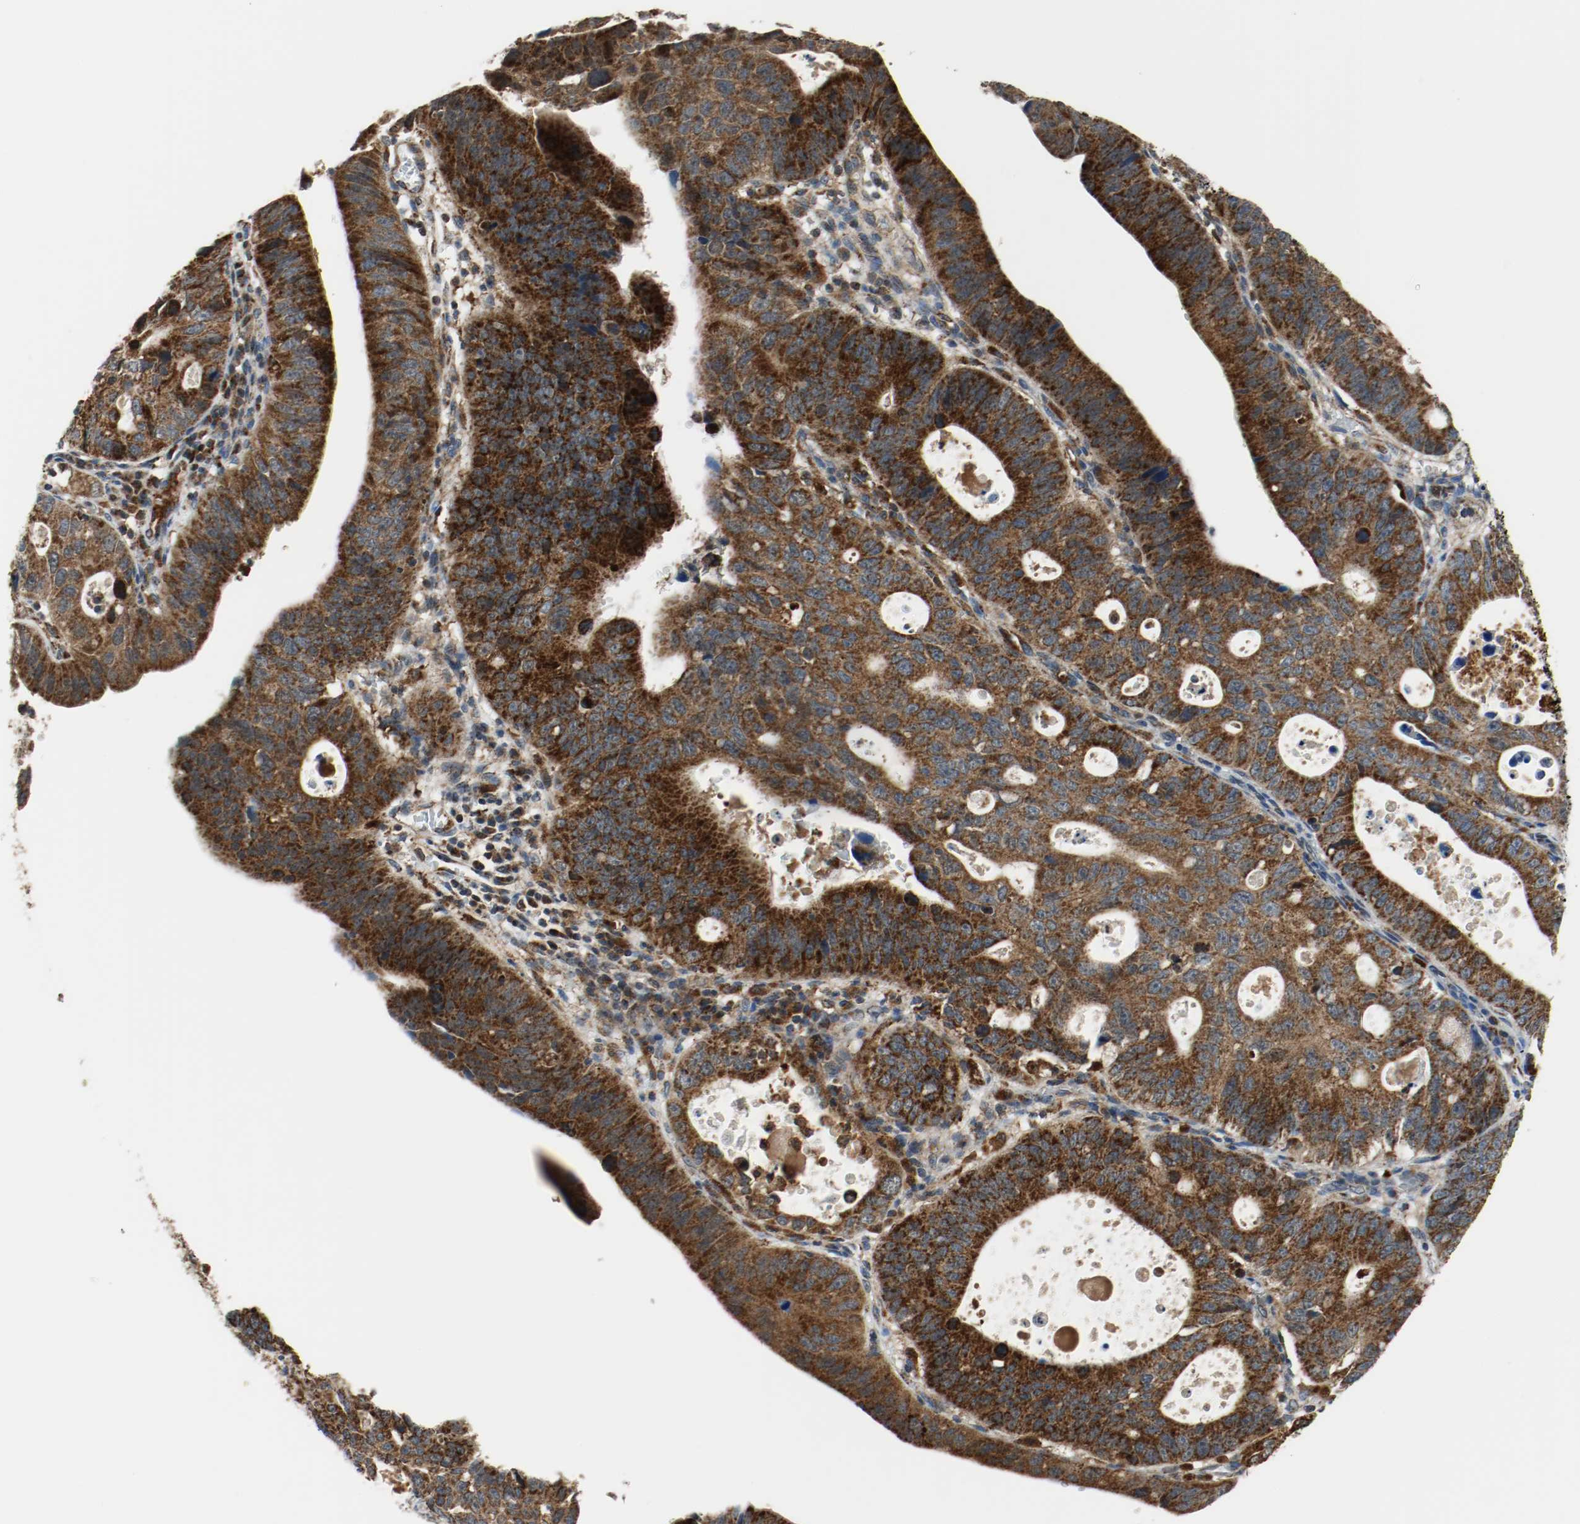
{"staining": {"intensity": "strong", "quantity": ">75%", "location": "cytoplasmic/membranous"}, "tissue": "stomach cancer", "cell_type": "Tumor cells", "image_type": "cancer", "snomed": [{"axis": "morphology", "description": "Adenocarcinoma, NOS"}, {"axis": "topography", "description": "Stomach"}], "caption": "The micrograph exhibits immunohistochemical staining of adenocarcinoma (stomach). There is strong cytoplasmic/membranous expression is appreciated in about >75% of tumor cells.", "gene": "TXNRD1", "patient": {"sex": "male", "age": 59}}